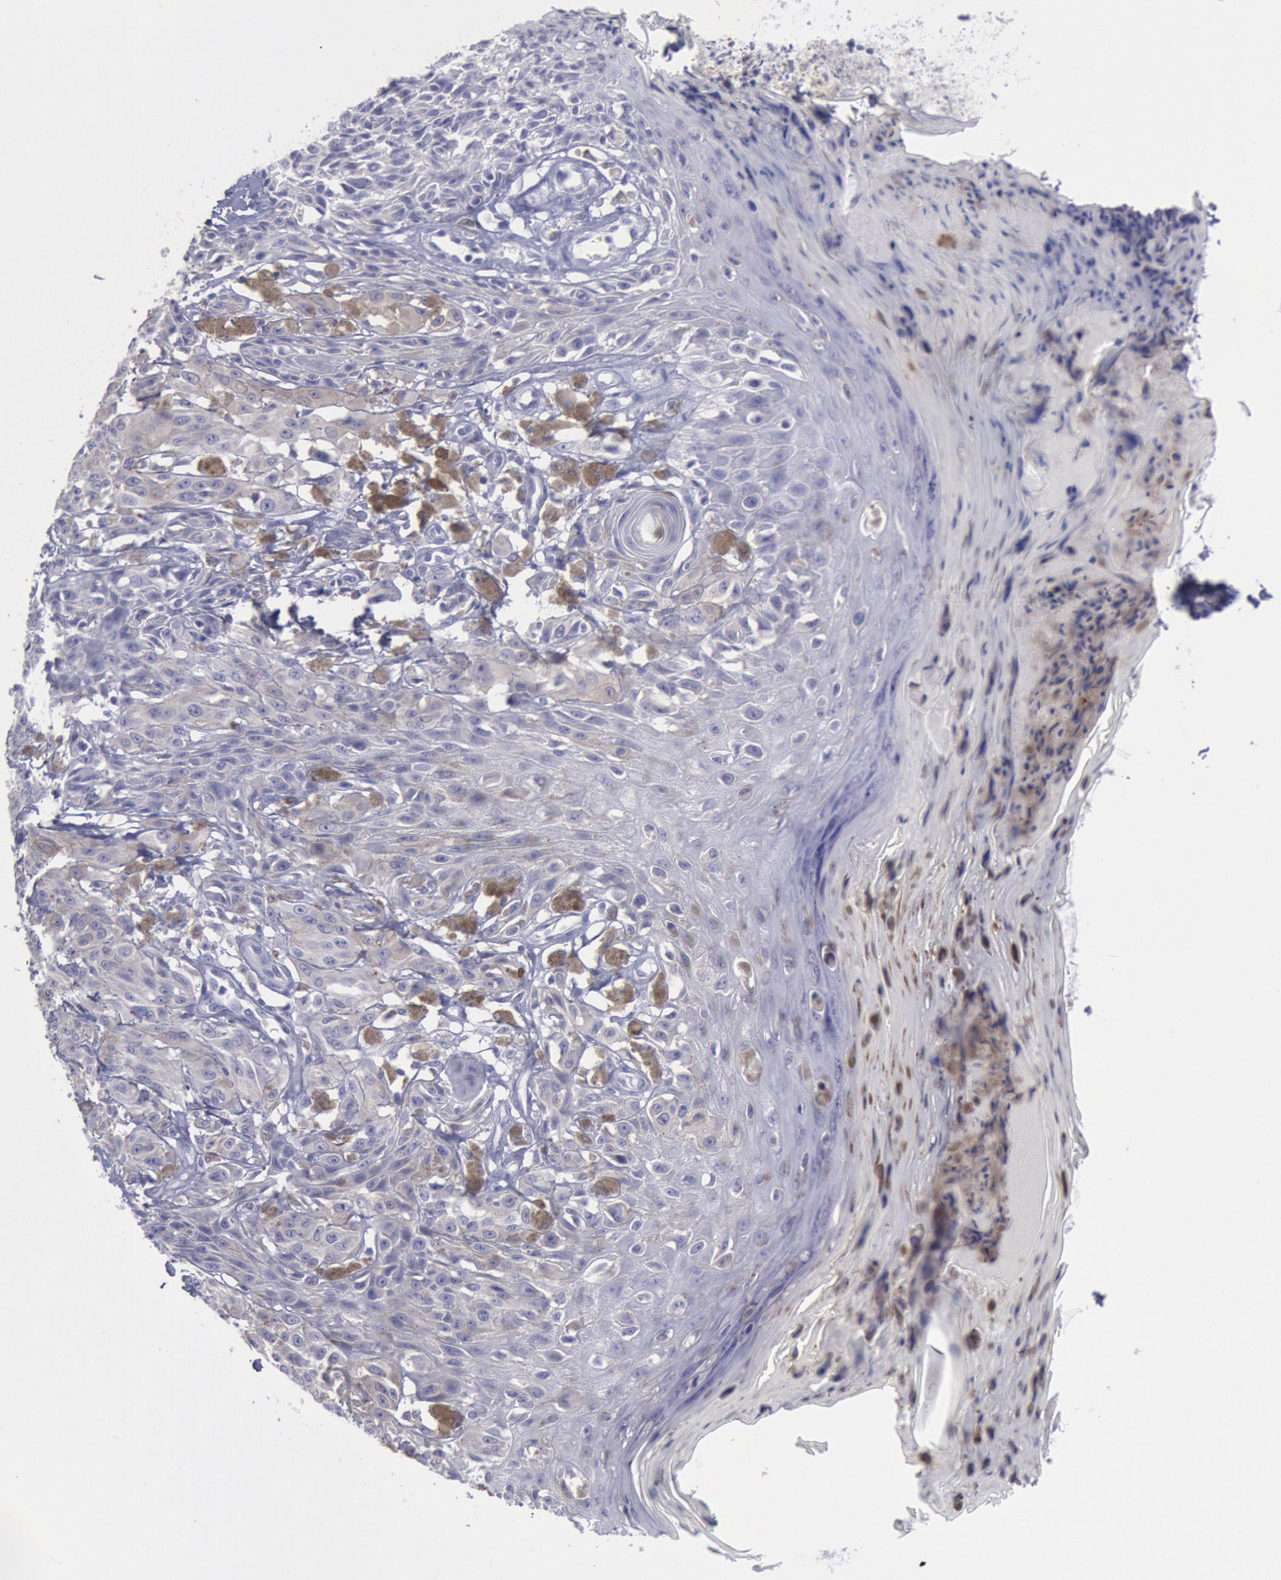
{"staining": {"intensity": "negative", "quantity": "none", "location": "none"}, "tissue": "melanoma", "cell_type": "Tumor cells", "image_type": "cancer", "snomed": [{"axis": "morphology", "description": "Malignant melanoma, NOS"}, {"axis": "topography", "description": "Skin"}], "caption": "IHC of human melanoma shows no positivity in tumor cells.", "gene": "MYH7", "patient": {"sex": "female", "age": 77}}